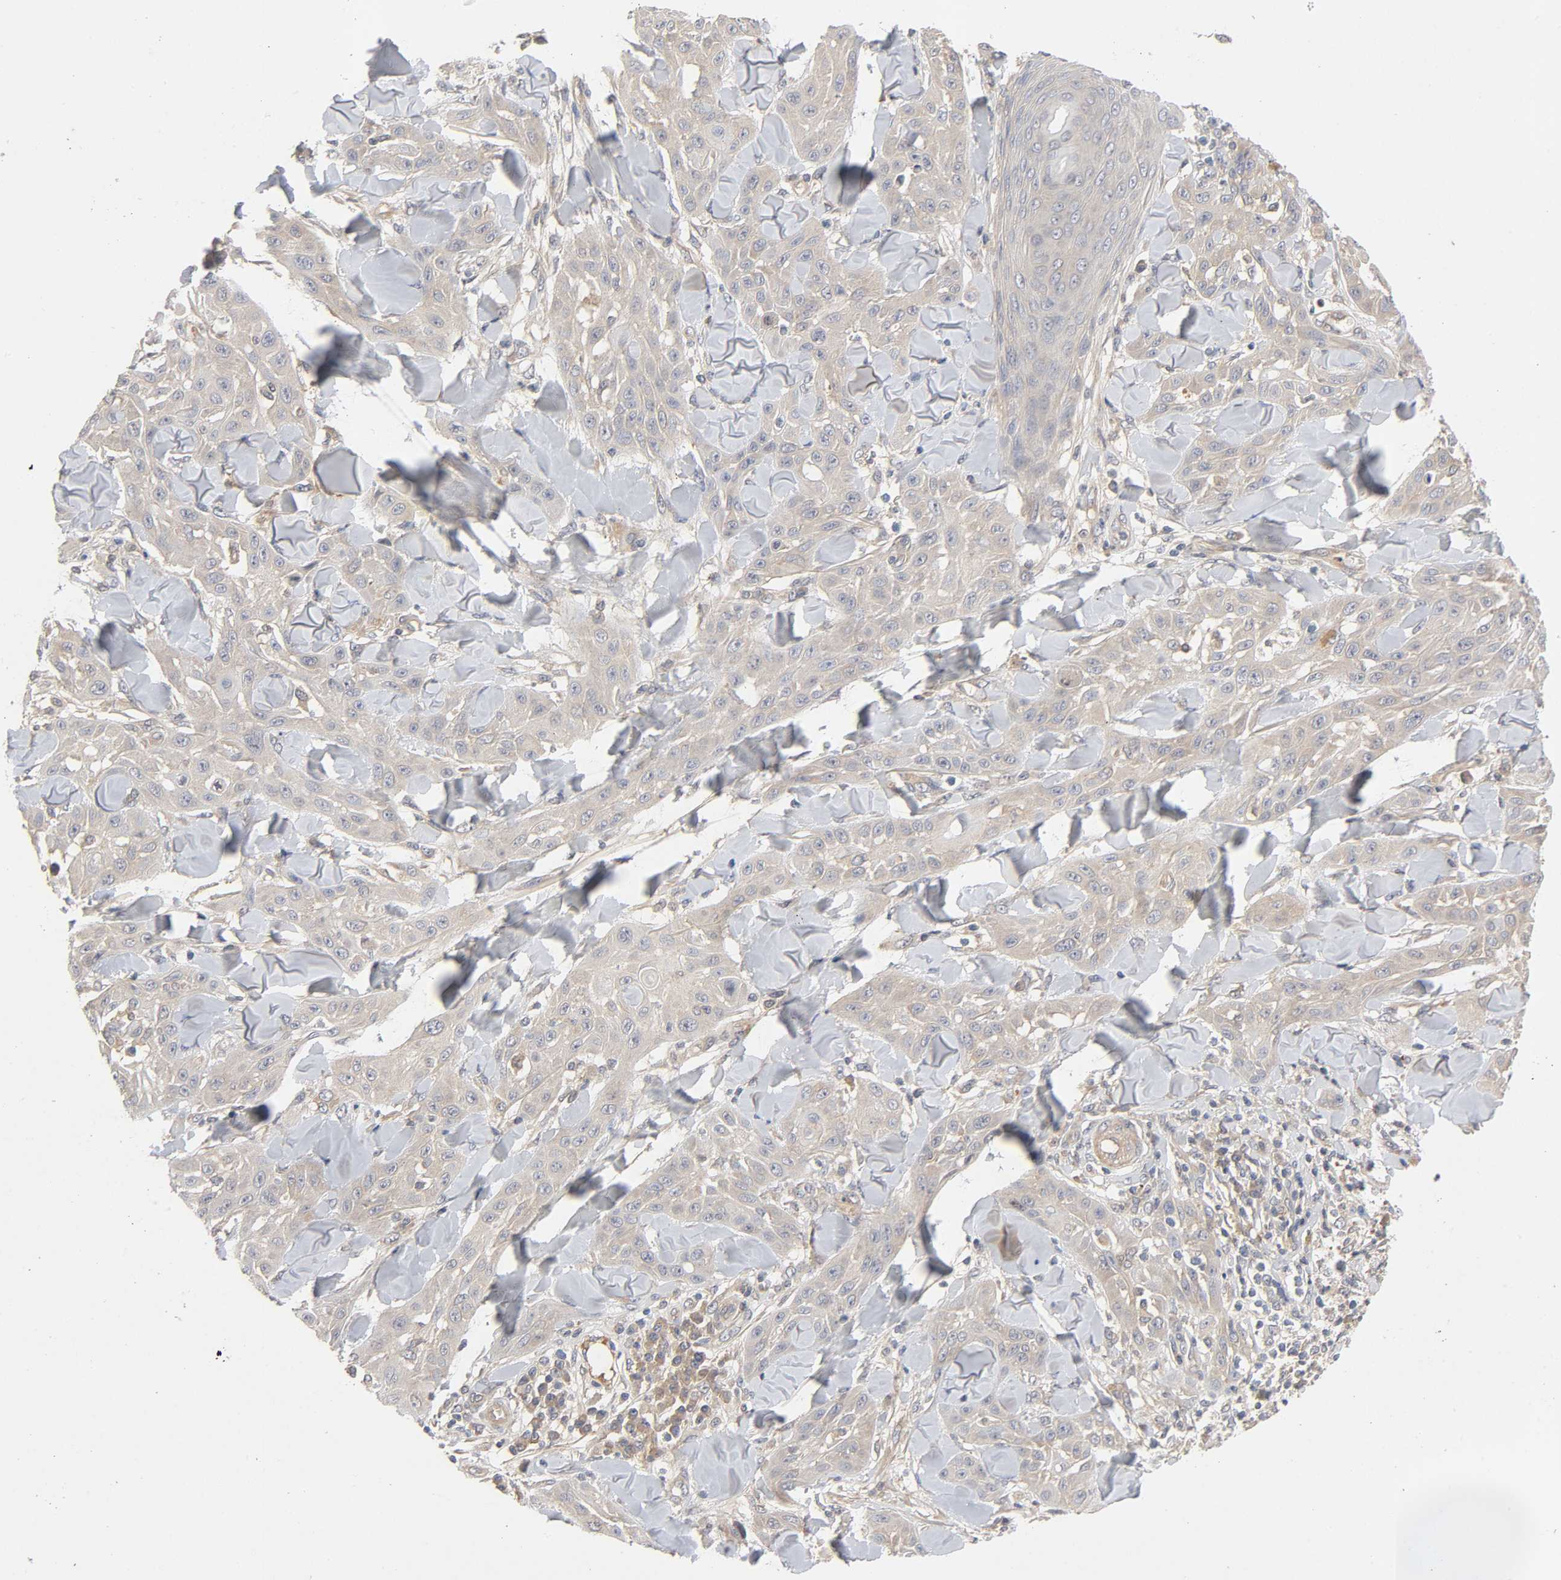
{"staining": {"intensity": "weak", "quantity": ">75%", "location": "cytoplasmic/membranous"}, "tissue": "skin cancer", "cell_type": "Tumor cells", "image_type": "cancer", "snomed": [{"axis": "morphology", "description": "Squamous cell carcinoma, NOS"}, {"axis": "topography", "description": "Skin"}], "caption": "Brown immunohistochemical staining in squamous cell carcinoma (skin) reveals weak cytoplasmic/membranous expression in about >75% of tumor cells.", "gene": "CPB2", "patient": {"sex": "male", "age": 24}}